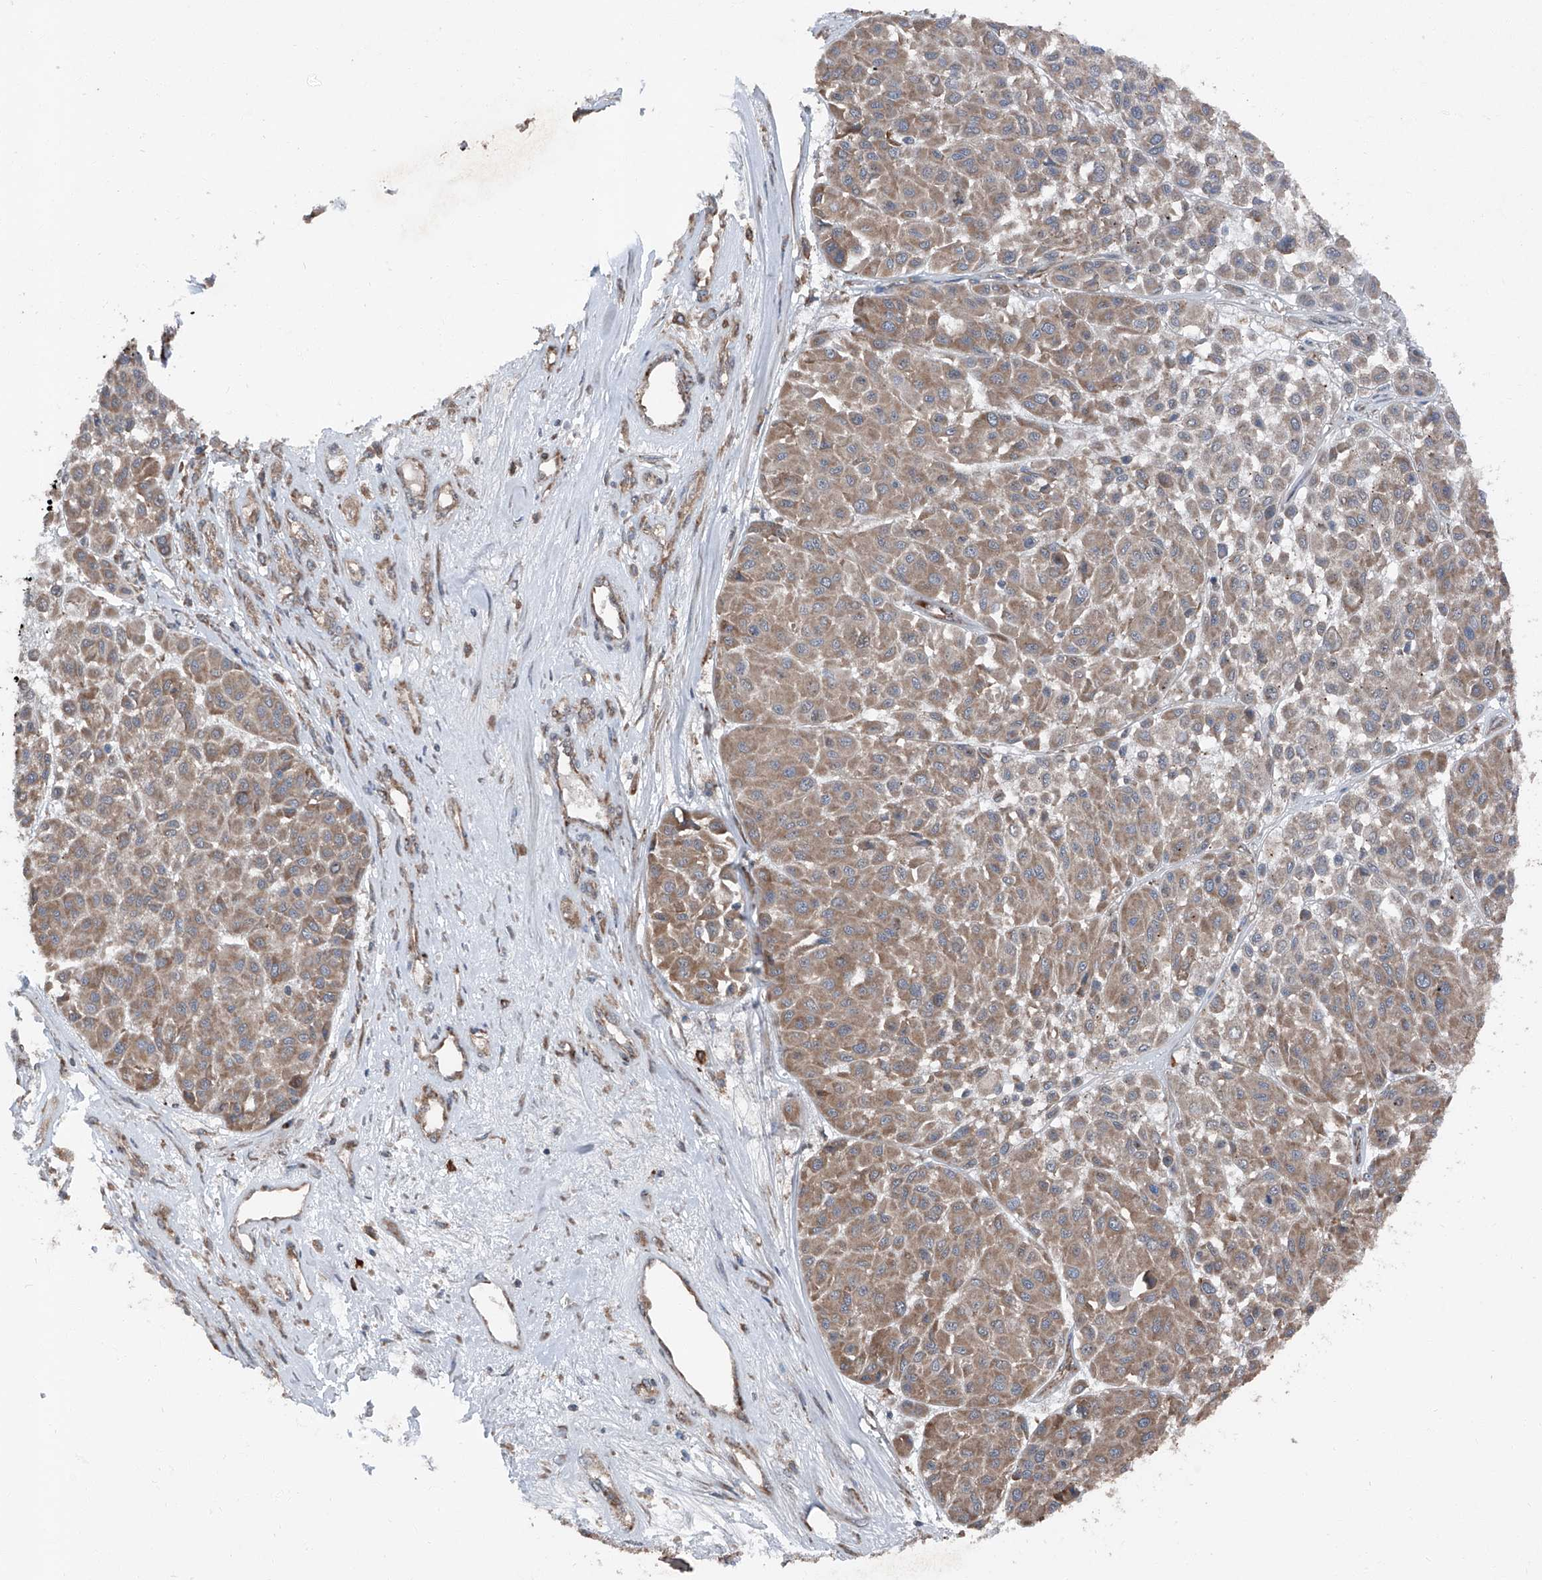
{"staining": {"intensity": "weak", "quantity": ">75%", "location": "cytoplasmic/membranous"}, "tissue": "melanoma", "cell_type": "Tumor cells", "image_type": "cancer", "snomed": [{"axis": "morphology", "description": "Malignant melanoma, Metastatic site"}, {"axis": "topography", "description": "Soft tissue"}], "caption": "The histopathology image exhibits immunohistochemical staining of melanoma. There is weak cytoplasmic/membranous staining is present in about >75% of tumor cells. (DAB (3,3'-diaminobenzidine) = brown stain, brightfield microscopy at high magnification).", "gene": "LIMK1", "patient": {"sex": "male", "age": 41}}